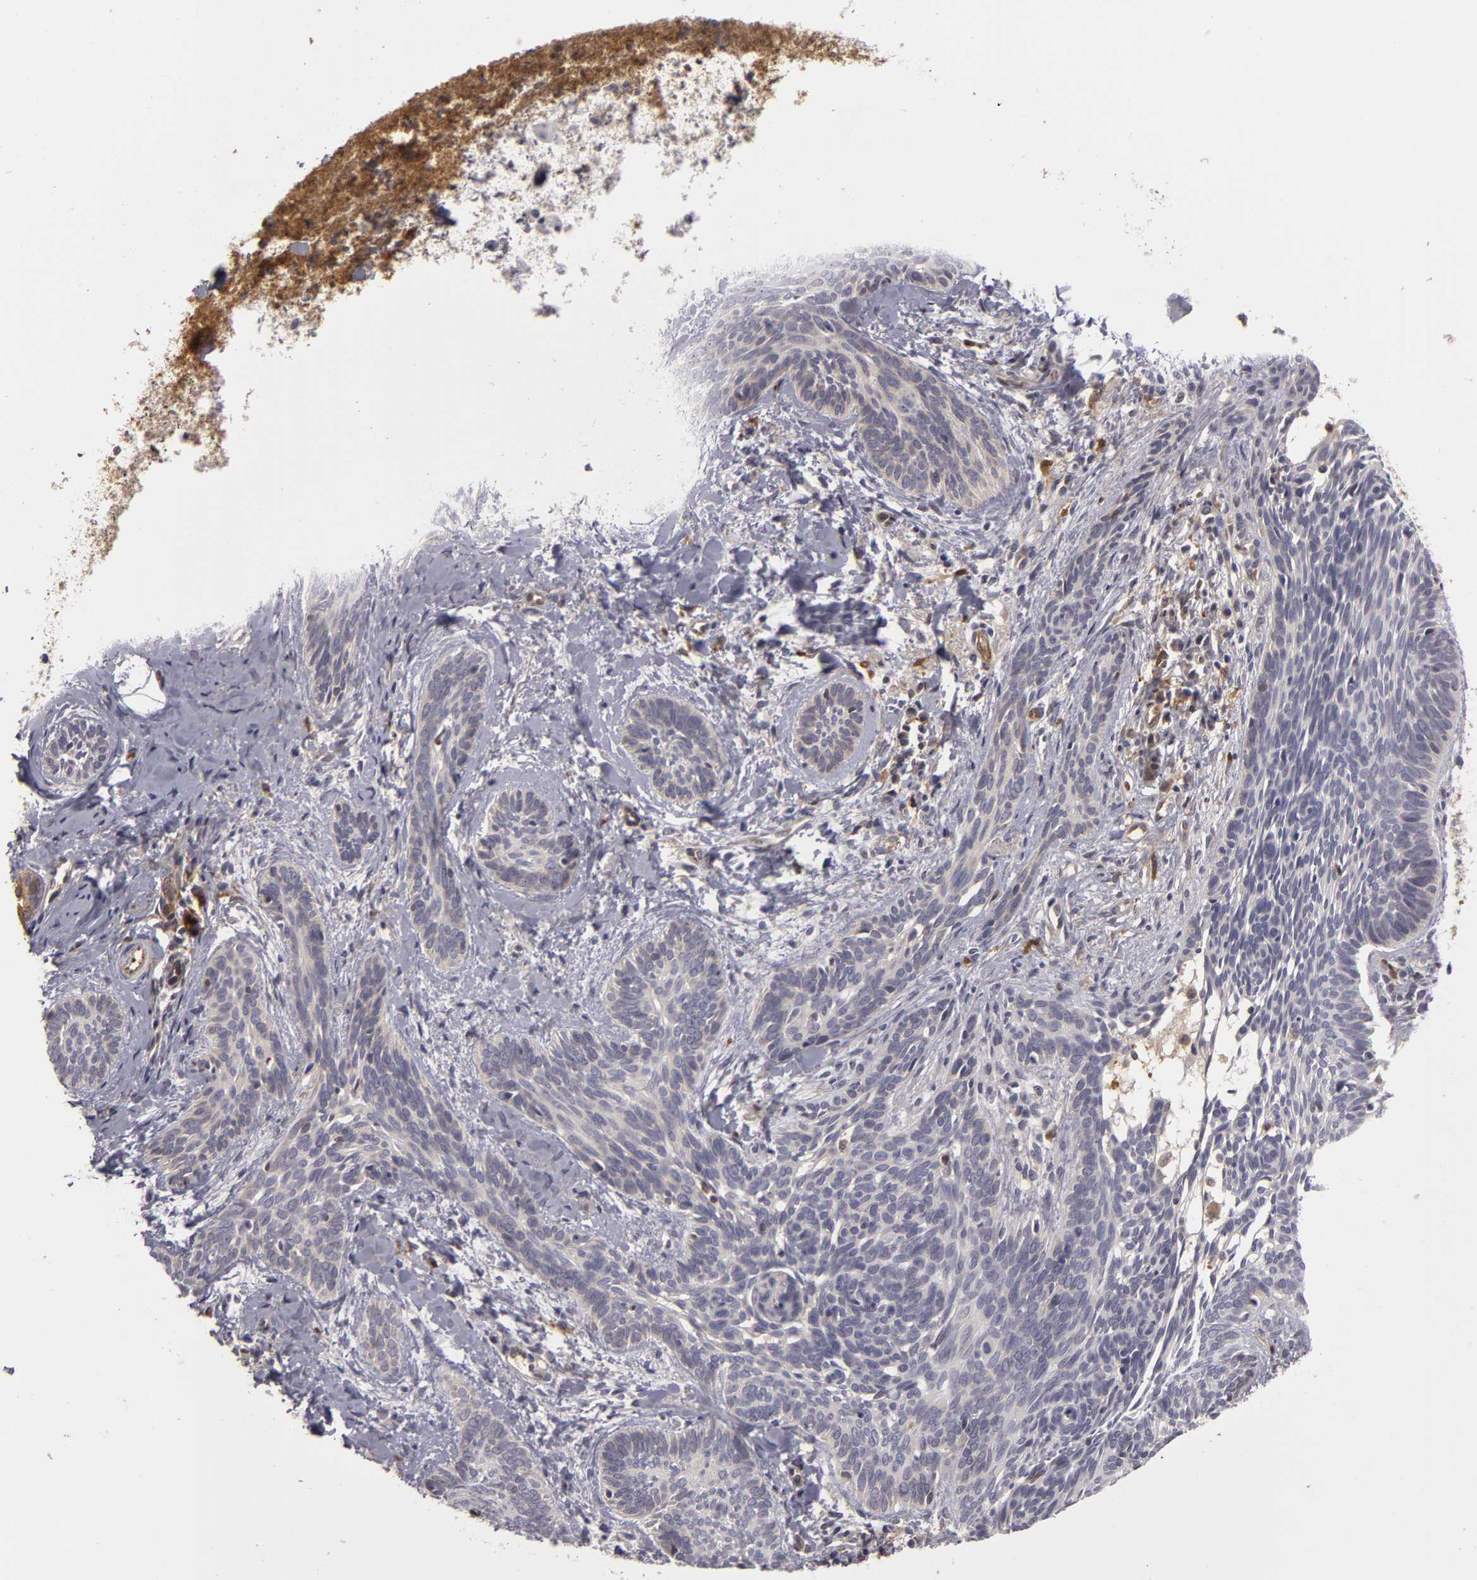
{"staining": {"intensity": "negative", "quantity": "none", "location": "none"}, "tissue": "skin cancer", "cell_type": "Tumor cells", "image_type": "cancer", "snomed": [{"axis": "morphology", "description": "Basal cell carcinoma"}, {"axis": "topography", "description": "Skin"}], "caption": "Human skin cancer (basal cell carcinoma) stained for a protein using immunohistochemistry shows no positivity in tumor cells.", "gene": "ZNF229", "patient": {"sex": "female", "age": 81}}